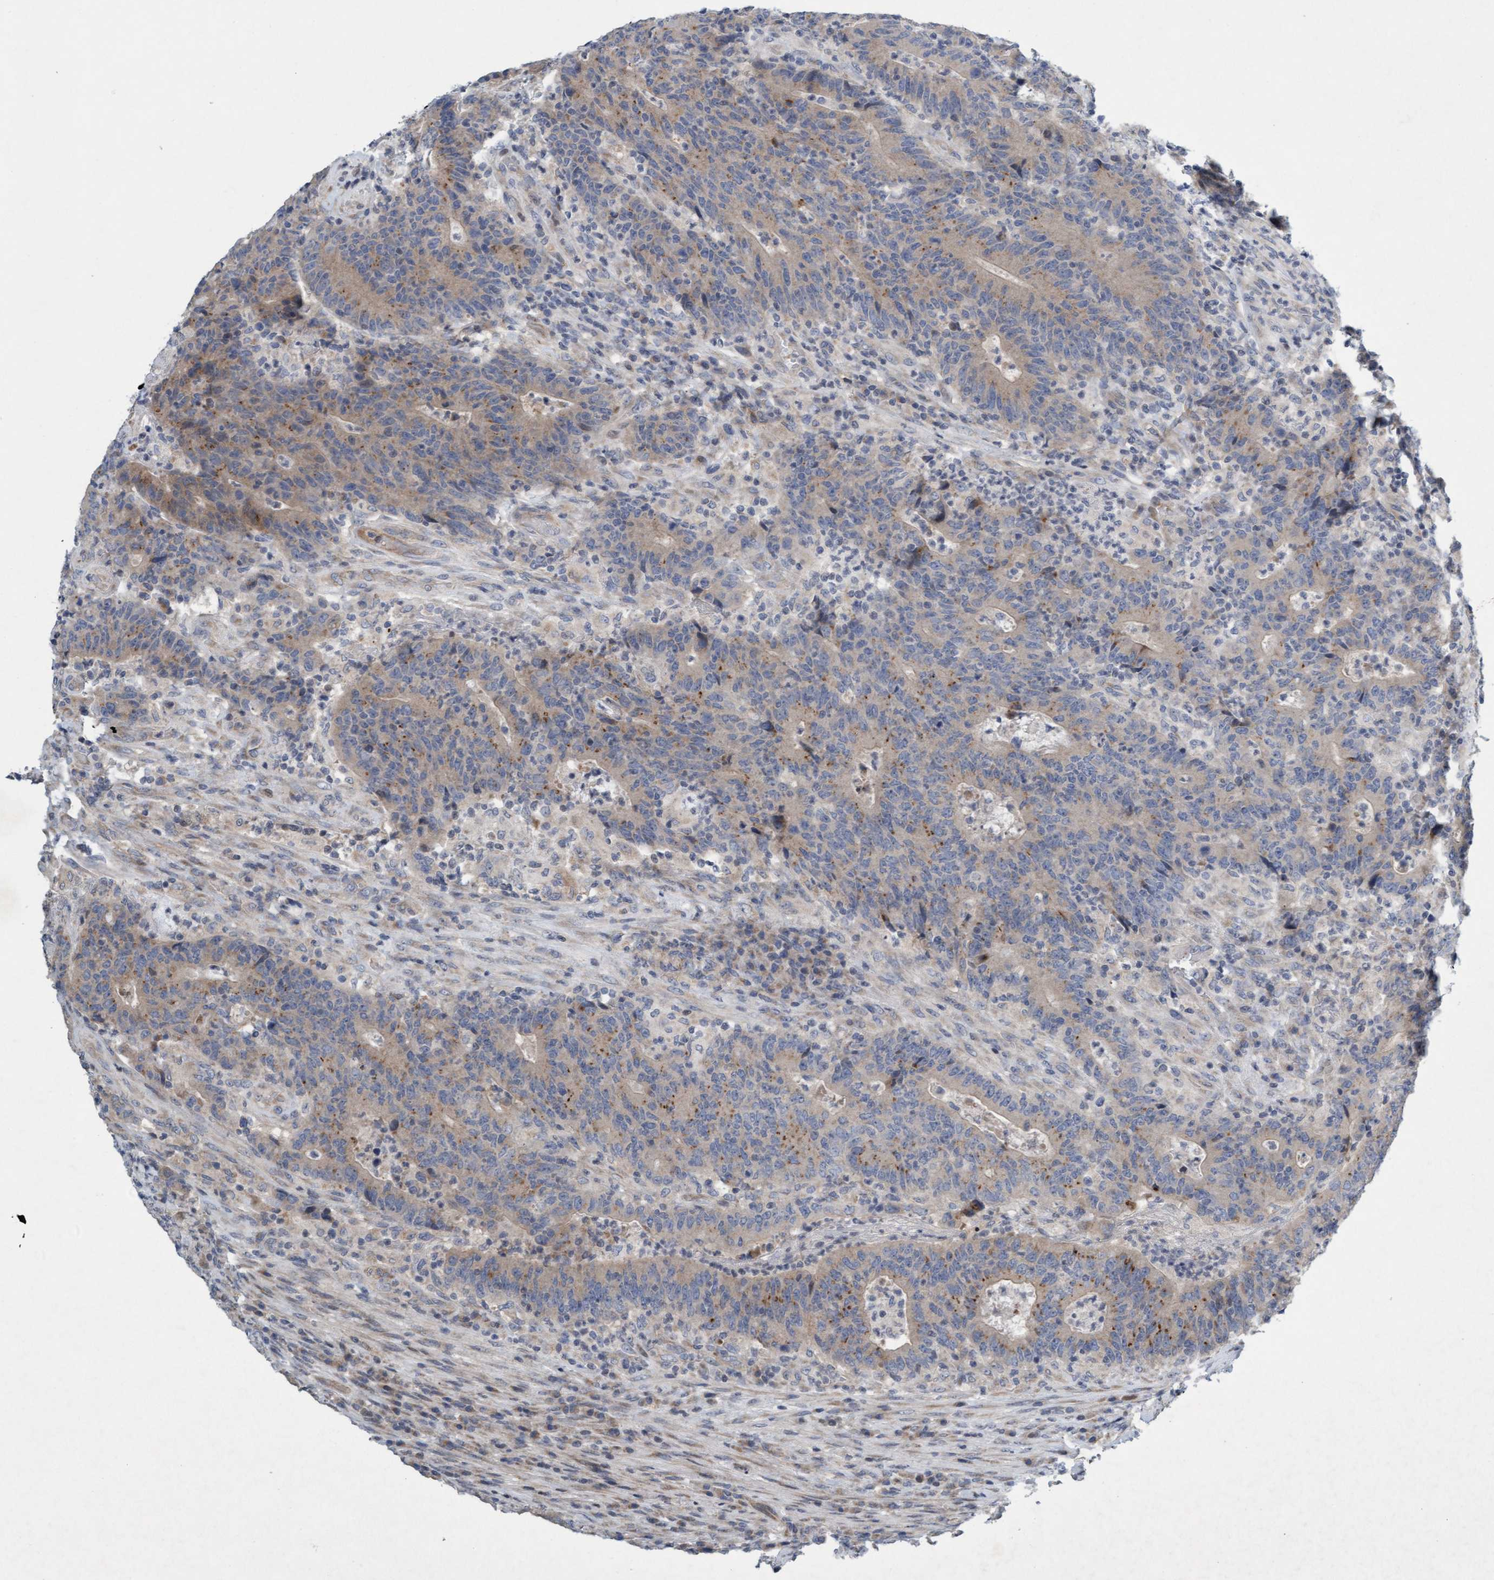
{"staining": {"intensity": "weak", "quantity": ">75%", "location": "cytoplasmic/membranous"}, "tissue": "colorectal cancer", "cell_type": "Tumor cells", "image_type": "cancer", "snomed": [{"axis": "morphology", "description": "Normal tissue, NOS"}, {"axis": "morphology", "description": "Adenocarcinoma, NOS"}, {"axis": "topography", "description": "Colon"}], "caption": "Protein expression by immunohistochemistry exhibits weak cytoplasmic/membranous expression in approximately >75% of tumor cells in adenocarcinoma (colorectal).", "gene": "DDHD2", "patient": {"sex": "female", "age": 75}}